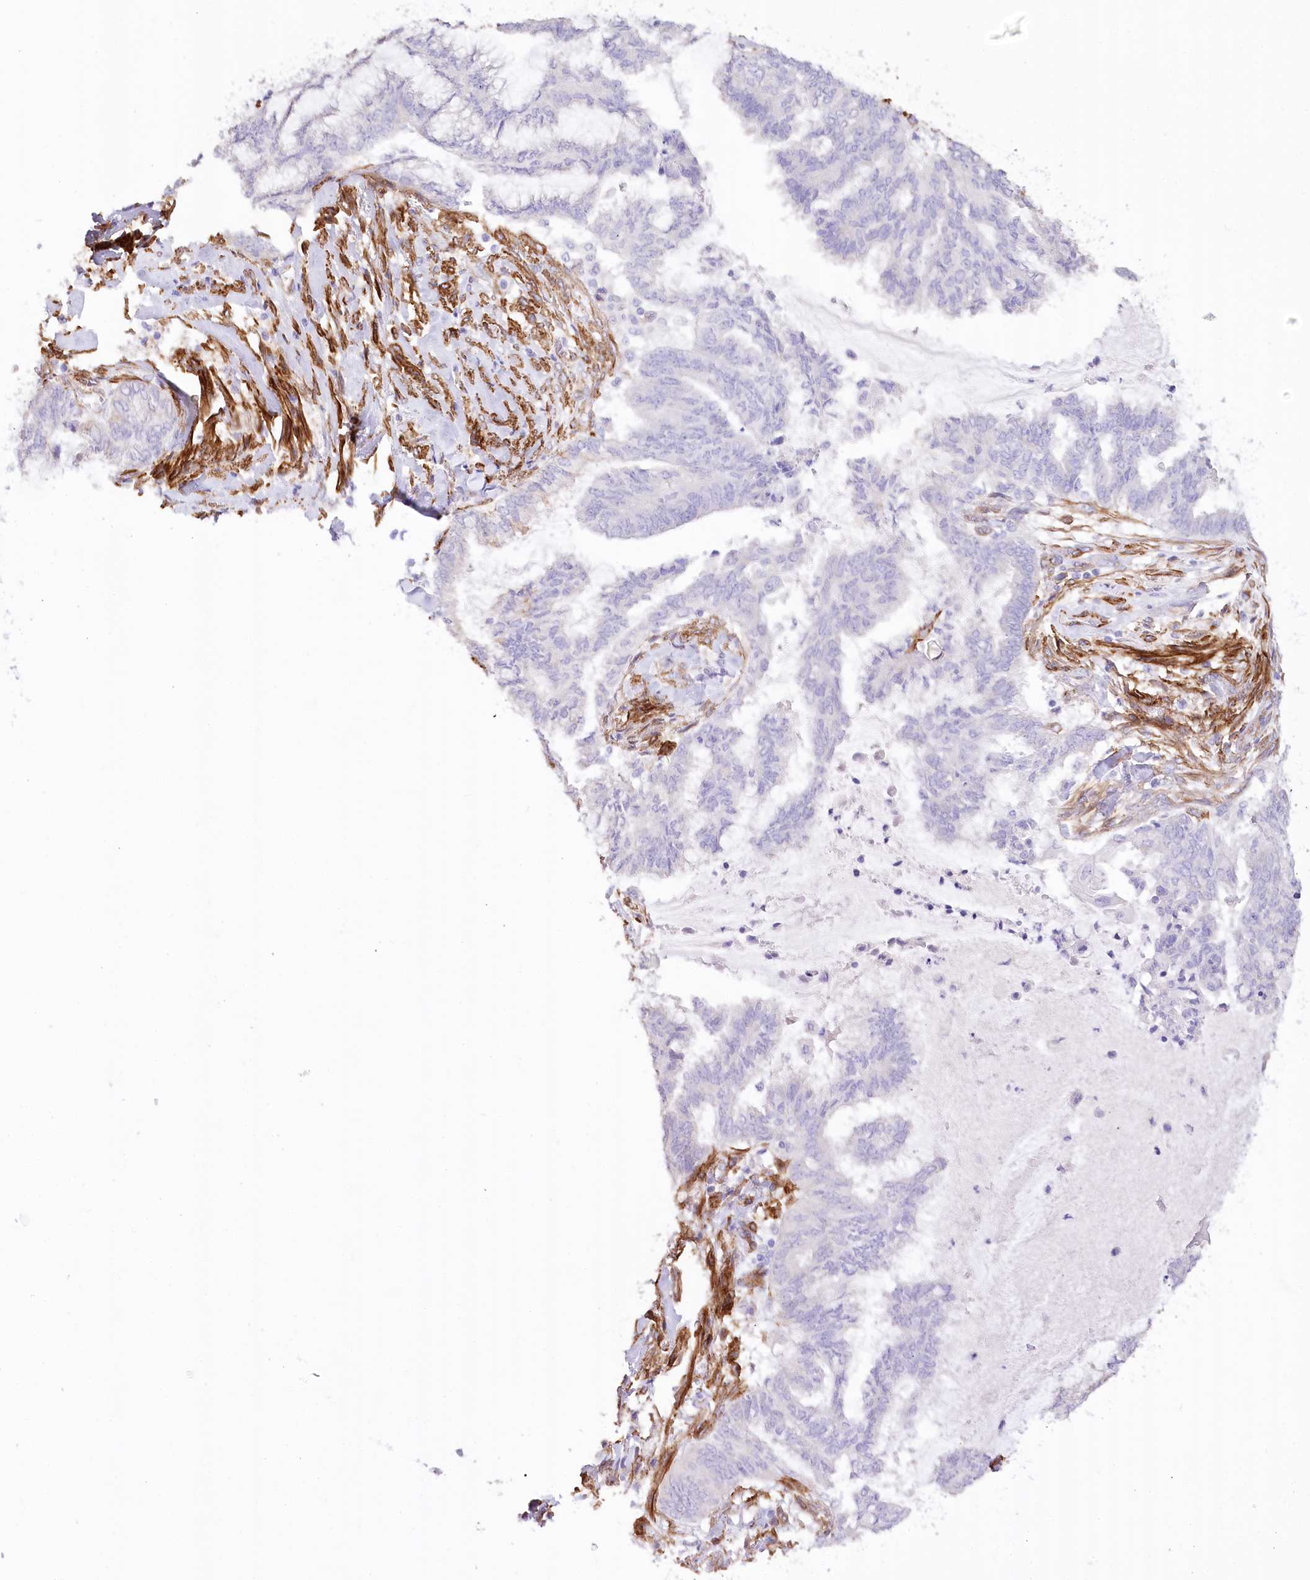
{"staining": {"intensity": "negative", "quantity": "none", "location": "none"}, "tissue": "endometrial cancer", "cell_type": "Tumor cells", "image_type": "cancer", "snomed": [{"axis": "morphology", "description": "Adenocarcinoma, NOS"}, {"axis": "topography", "description": "Endometrium"}], "caption": "Immunohistochemistry of endometrial adenocarcinoma displays no staining in tumor cells. Nuclei are stained in blue.", "gene": "SYNPO2", "patient": {"sex": "female", "age": 86}}